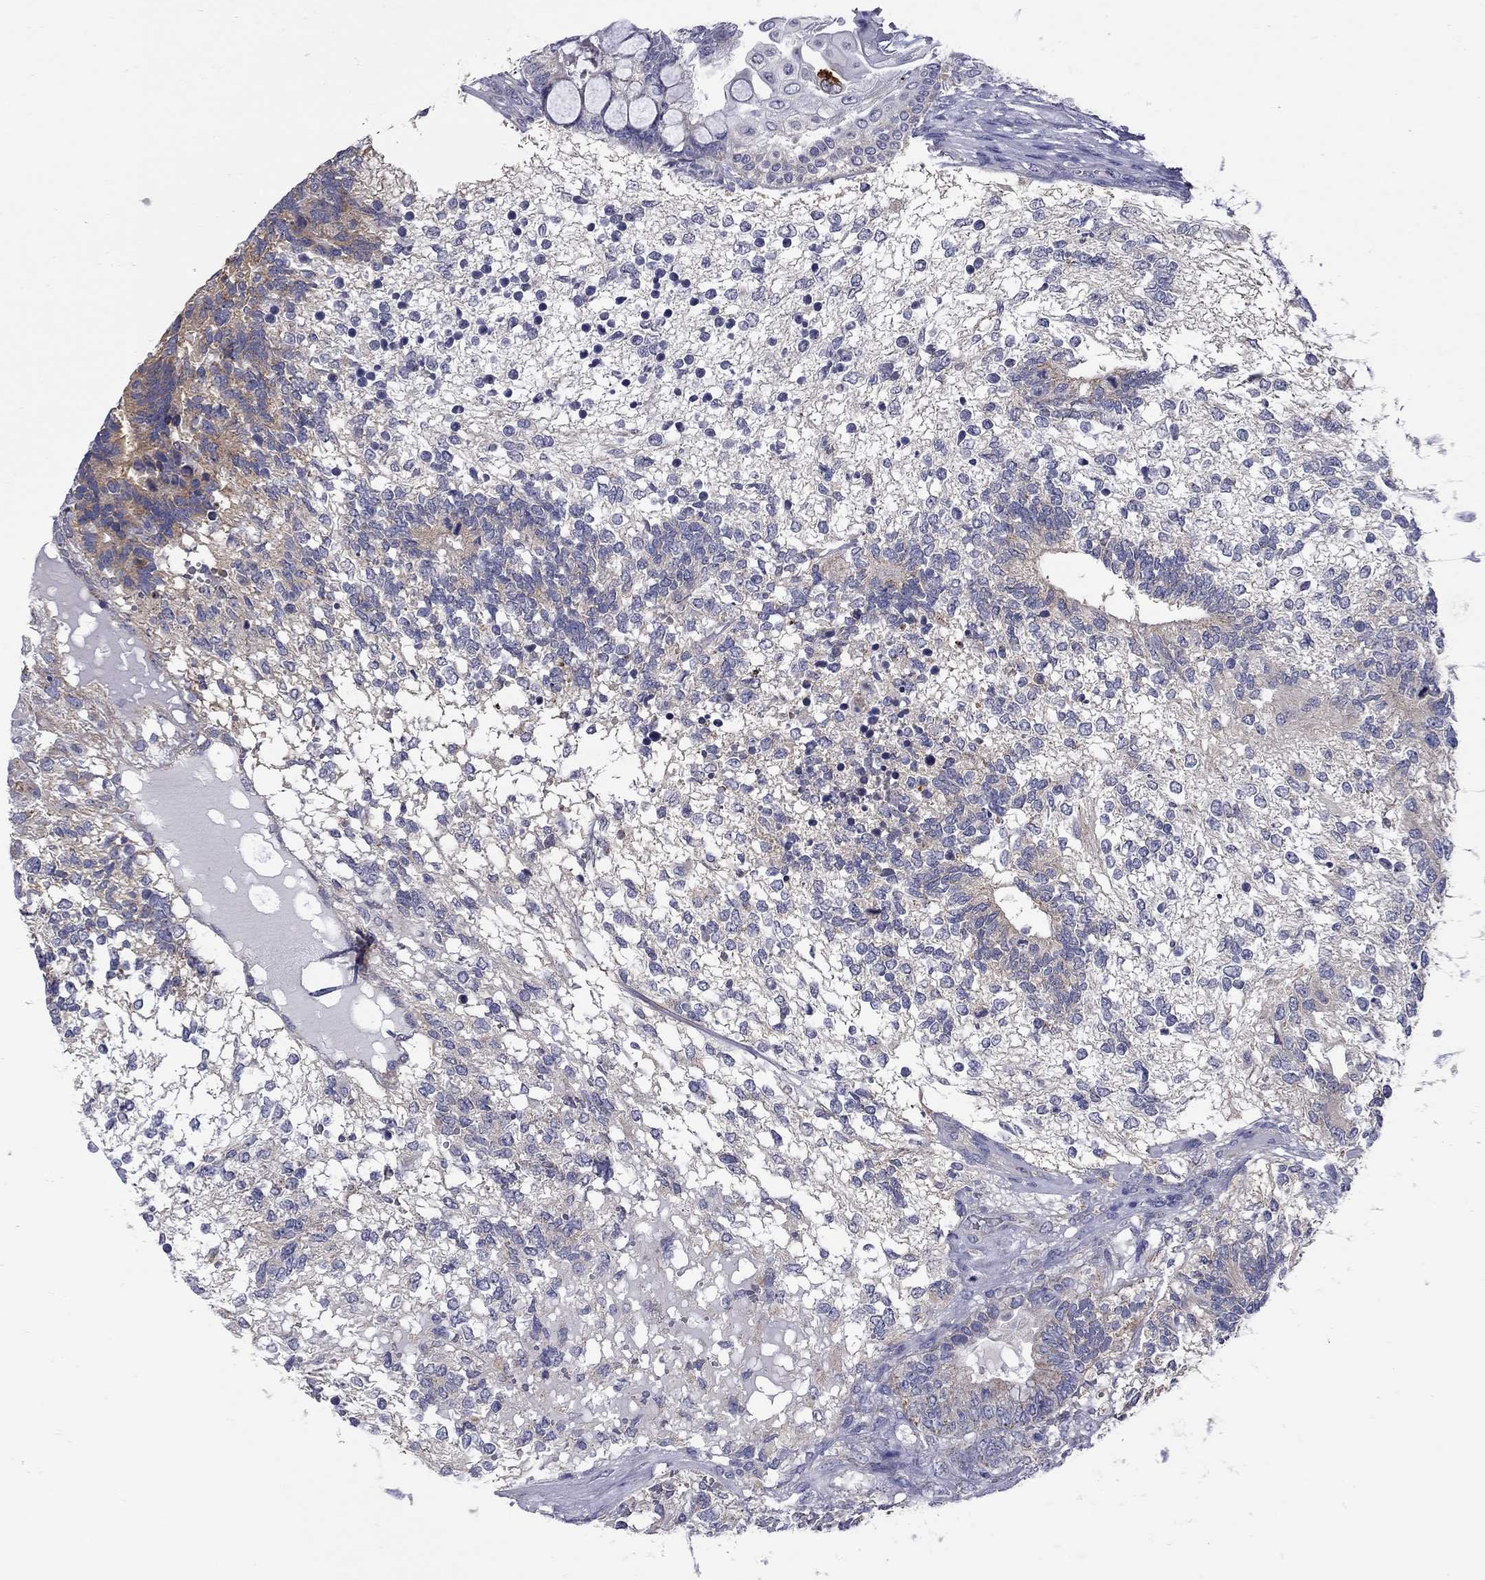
{"staining": {"intensity": "weak", "quantity": "25%-75%", "location": "cytoplasmic/membranous"}, "tissue": "testis cancer", "cell_type": "Tumor cells", "image_type": "cancer", "snomed": [{"axis": "morphology", "description": "Seminoma, NOS"}, {"axis": "morphology", "description": "Carcinoma, Embryonal, NOS"}, {"axis": "topography", "description": "Testis"}], "caption": "There is low levels of weak cytoplasmic/membranous expression in tumor cells of testis cancer (seminoma), as demonstrated by immunohistochemical staining (brown color).", "gene": "ABCB4", "patient": {"sex": "male", "age": 41}}